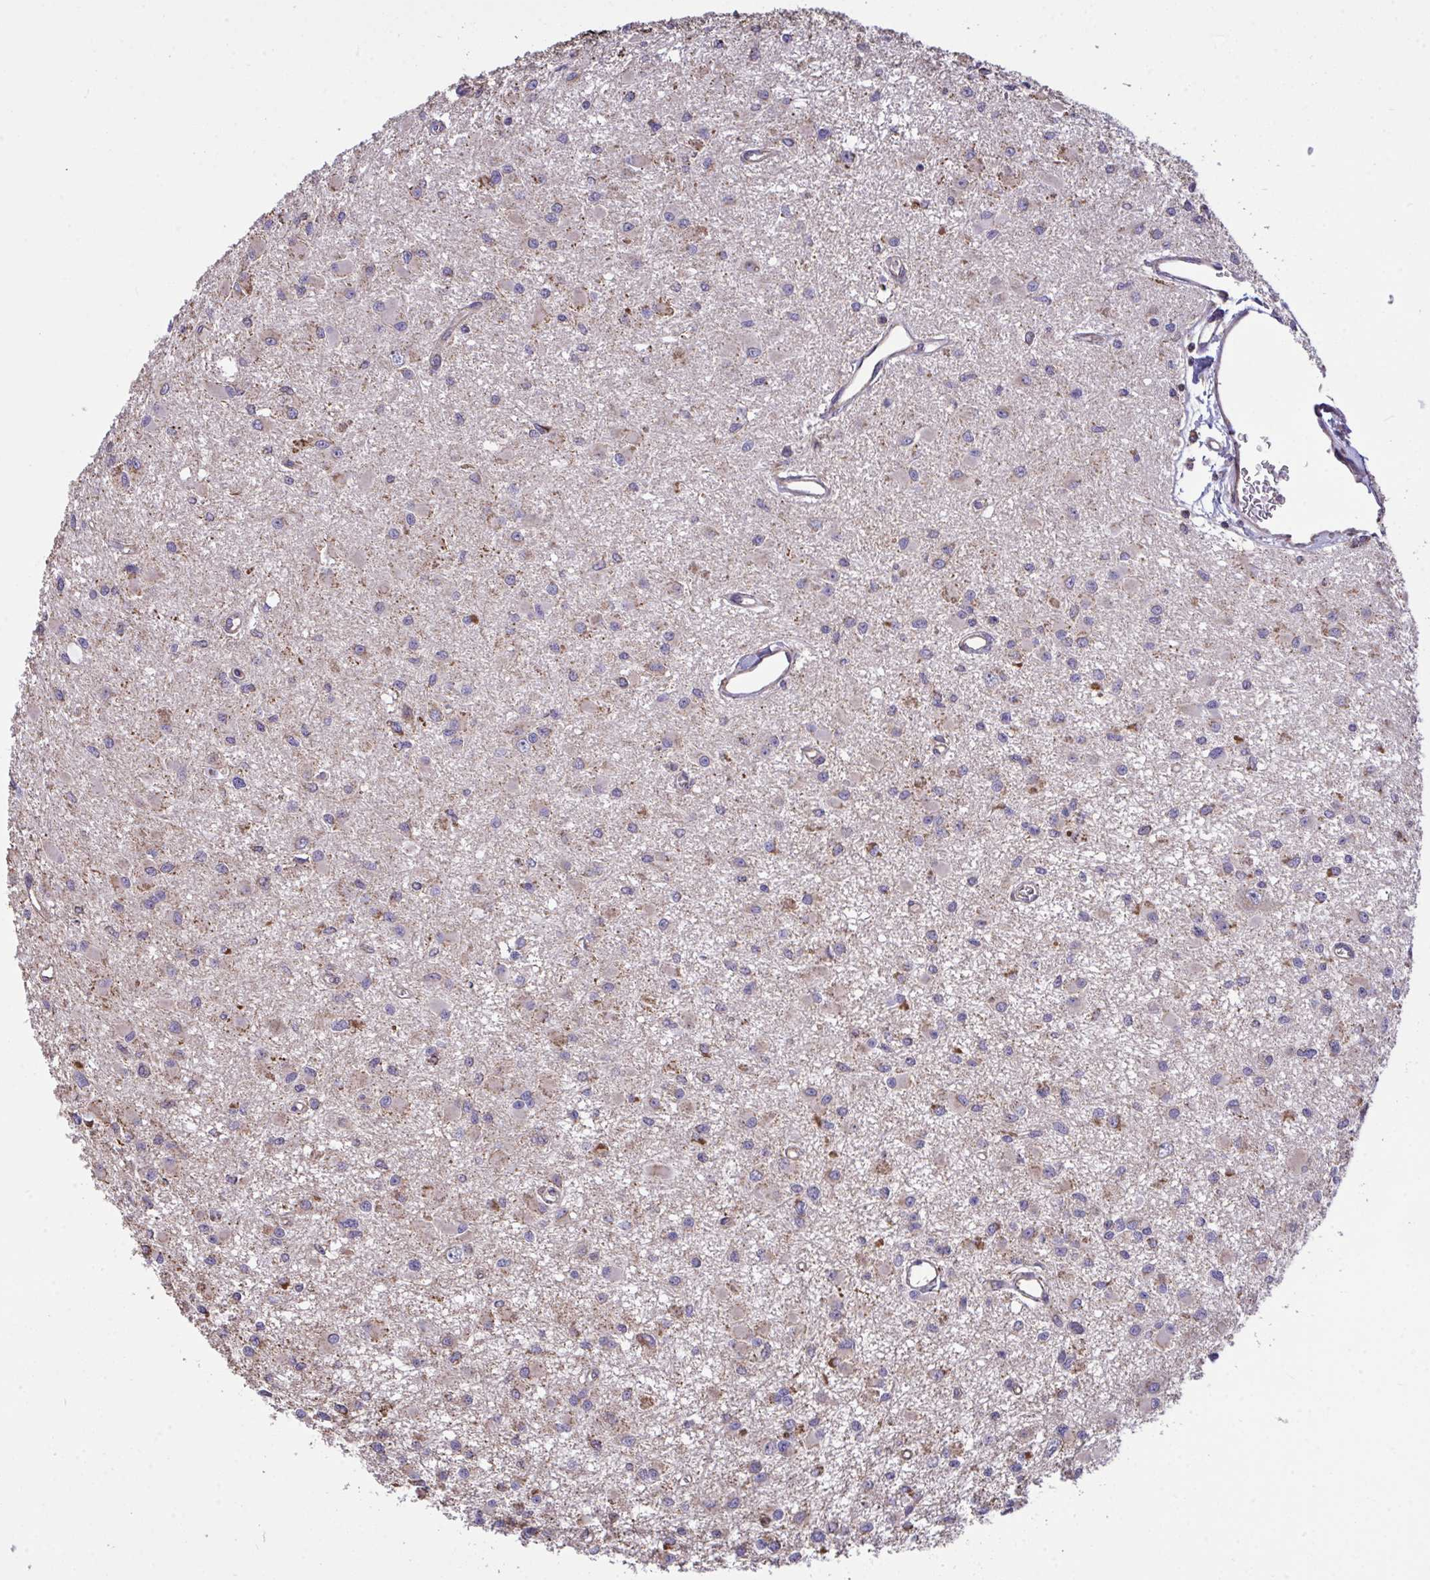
{"staining": {"intensity": "negative", "quantity": "none", "location": "none"}, "tissue": "glioma", "cell_type": "Tumor cells", "image_type": "cancer", "snomed": [{"axis": "morphology", "description": "Glioma, malignant, High grade"}, {"axis": "topography", "description": "Brain"}], "caption": "Tumor cells show no significant positivity in high-grade glioma (malignant).", "gene": "PPM1H", "patient": {"sex": "male", "age": 54}}